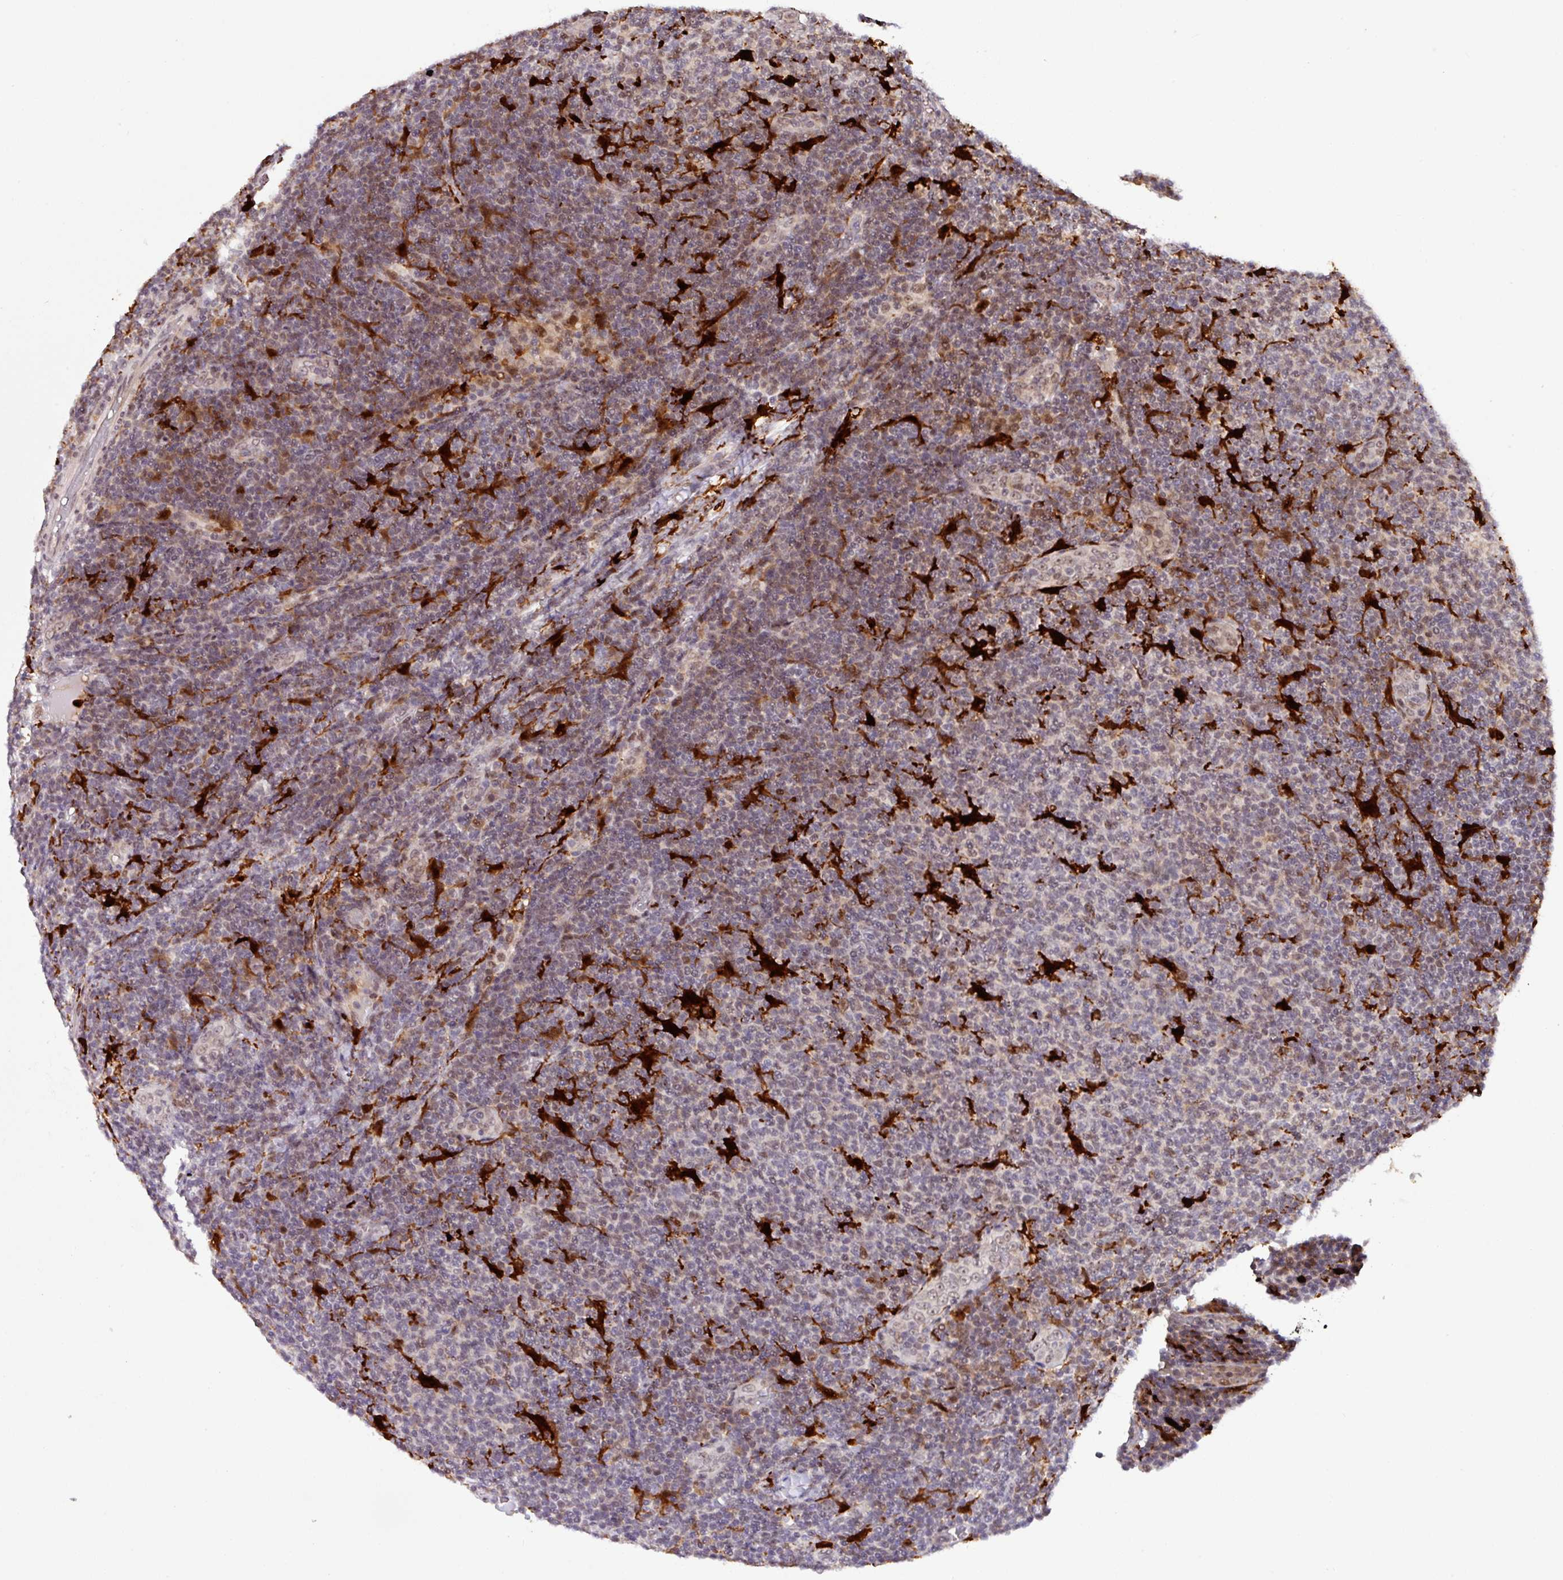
{"staining": {"intensity": "weak", "quantity": "25%-75%", "location": "cytoplasmic/membranous"}, "tissue": "lymphoma", "cell_type": "Tumor cells", "image_type": "cancer", "snomed": [{"axis": "morphology", "description": "Malignant lymphoma, non-Hodgkin's type, Low grade"}, {"axis": "topography", "description": "Lymph node"}], "caption": "This micrograph displays malignant lymphoma, non-Hodgkin's type (low-grade) stained with IHC to label a protein in brown. The cytoplasmic/membranous of tumor cells show weak positivity for the protein. Nuclei are counter-stained blue.", "gene": "BRD3", "patient": {"sex": "male", "age": 66}}